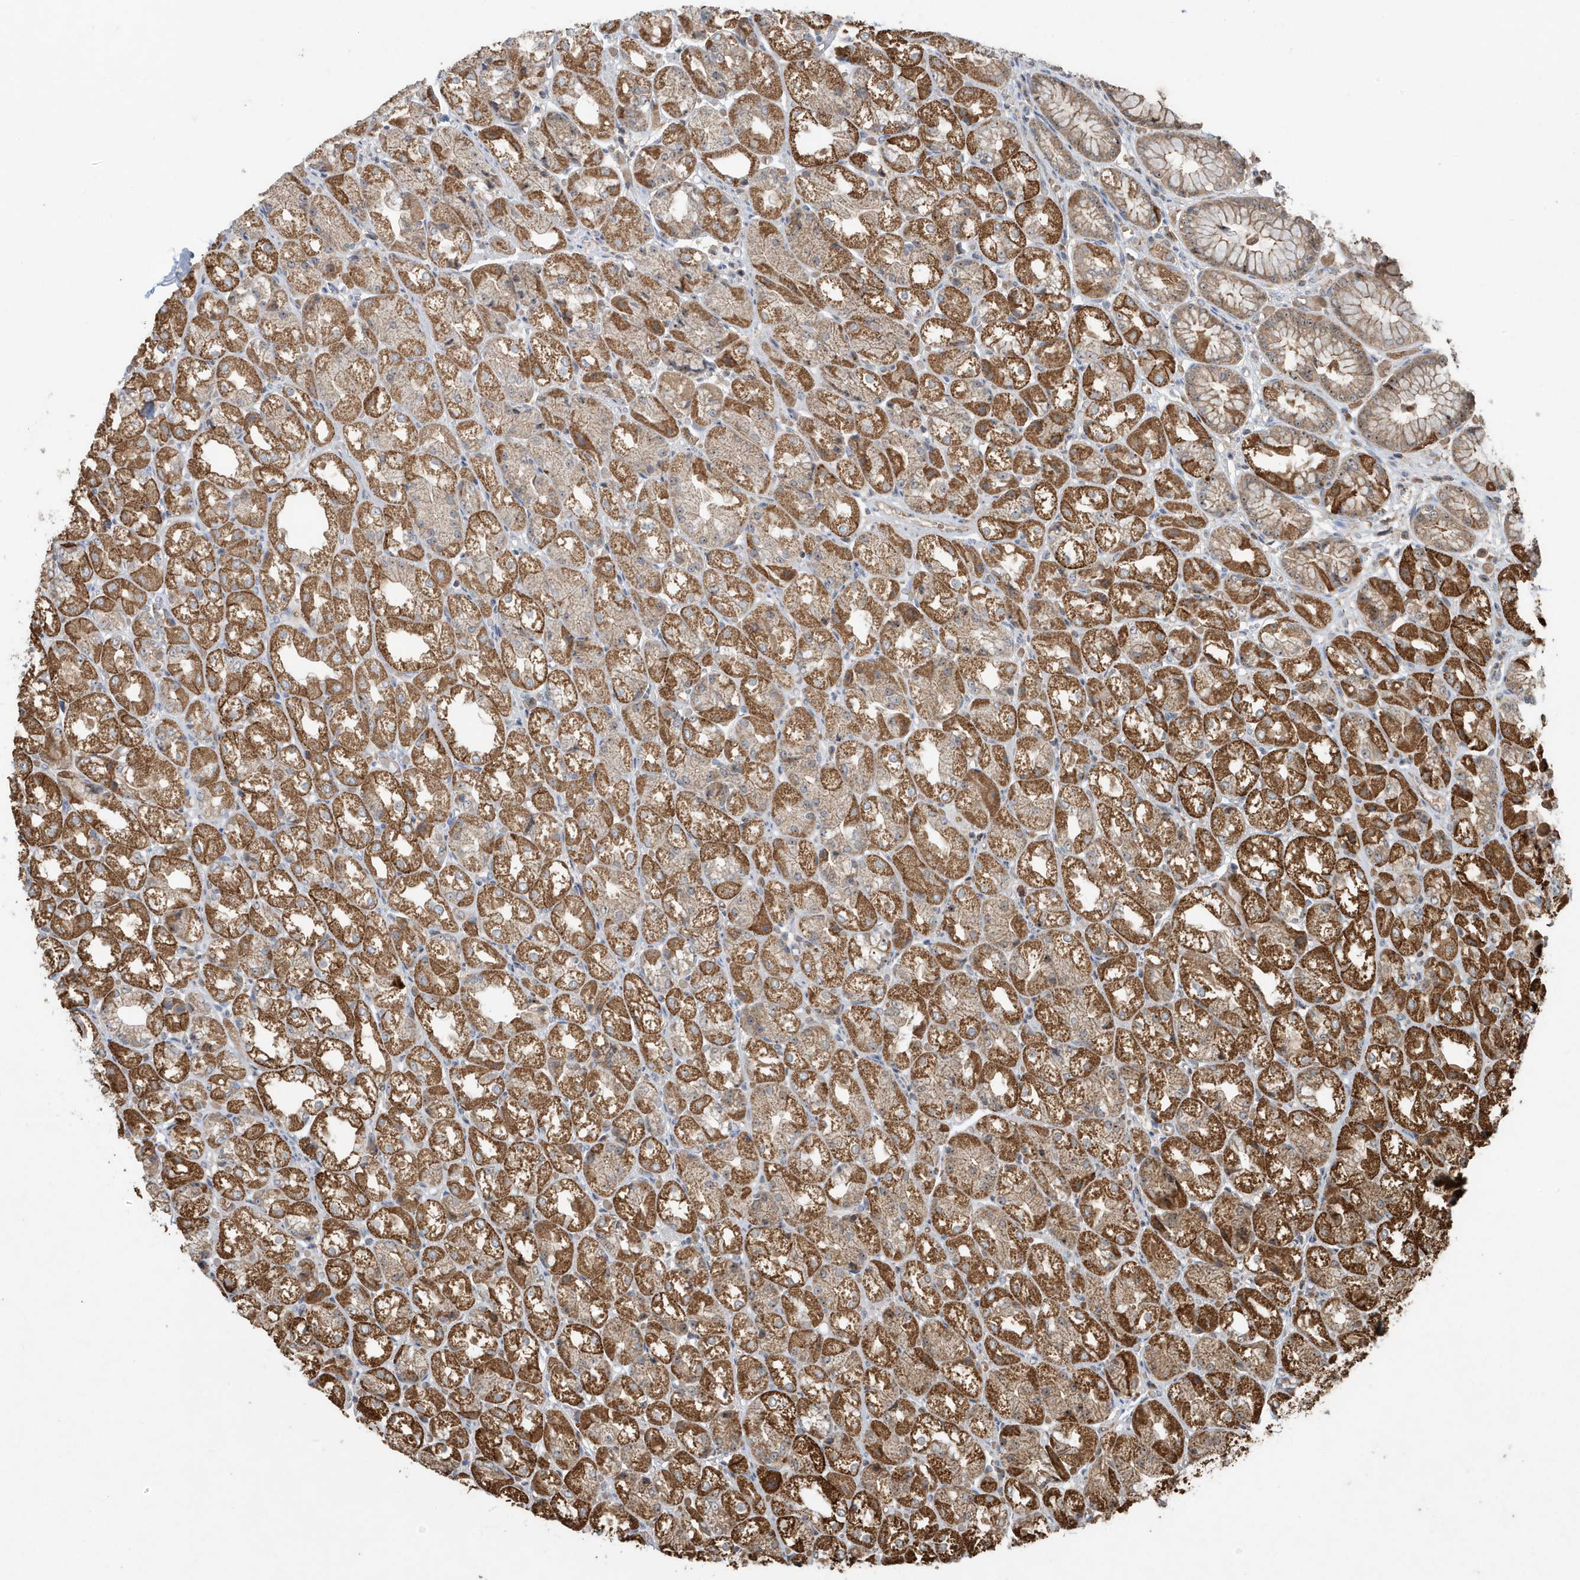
{"staining": {"intensity": "moderate", "quantity": ">75%", "location": "cytoplasmic/membranous,nuclear"}, "tissue": "stomach", "cell_type": "Glandular cells", "image_type": "normal", "snomed": [{"axis": "morphology", "description": "Normal tissue, NOS"}, {"axis": "topography", "description": "Stomach, upper"}], "caption": "Immunohistochemical staining of normal stomach reveals moderate cytoplasmic/membranous,nuclear protein staining in approximately >75% of glandular cells. (DAB (3,3'-diaminobenzidine) IHC, brown staining for protein, blue staining for nuclei).", "gene": "ABCB9", "patient": {"sex": "male", "age": 72}}